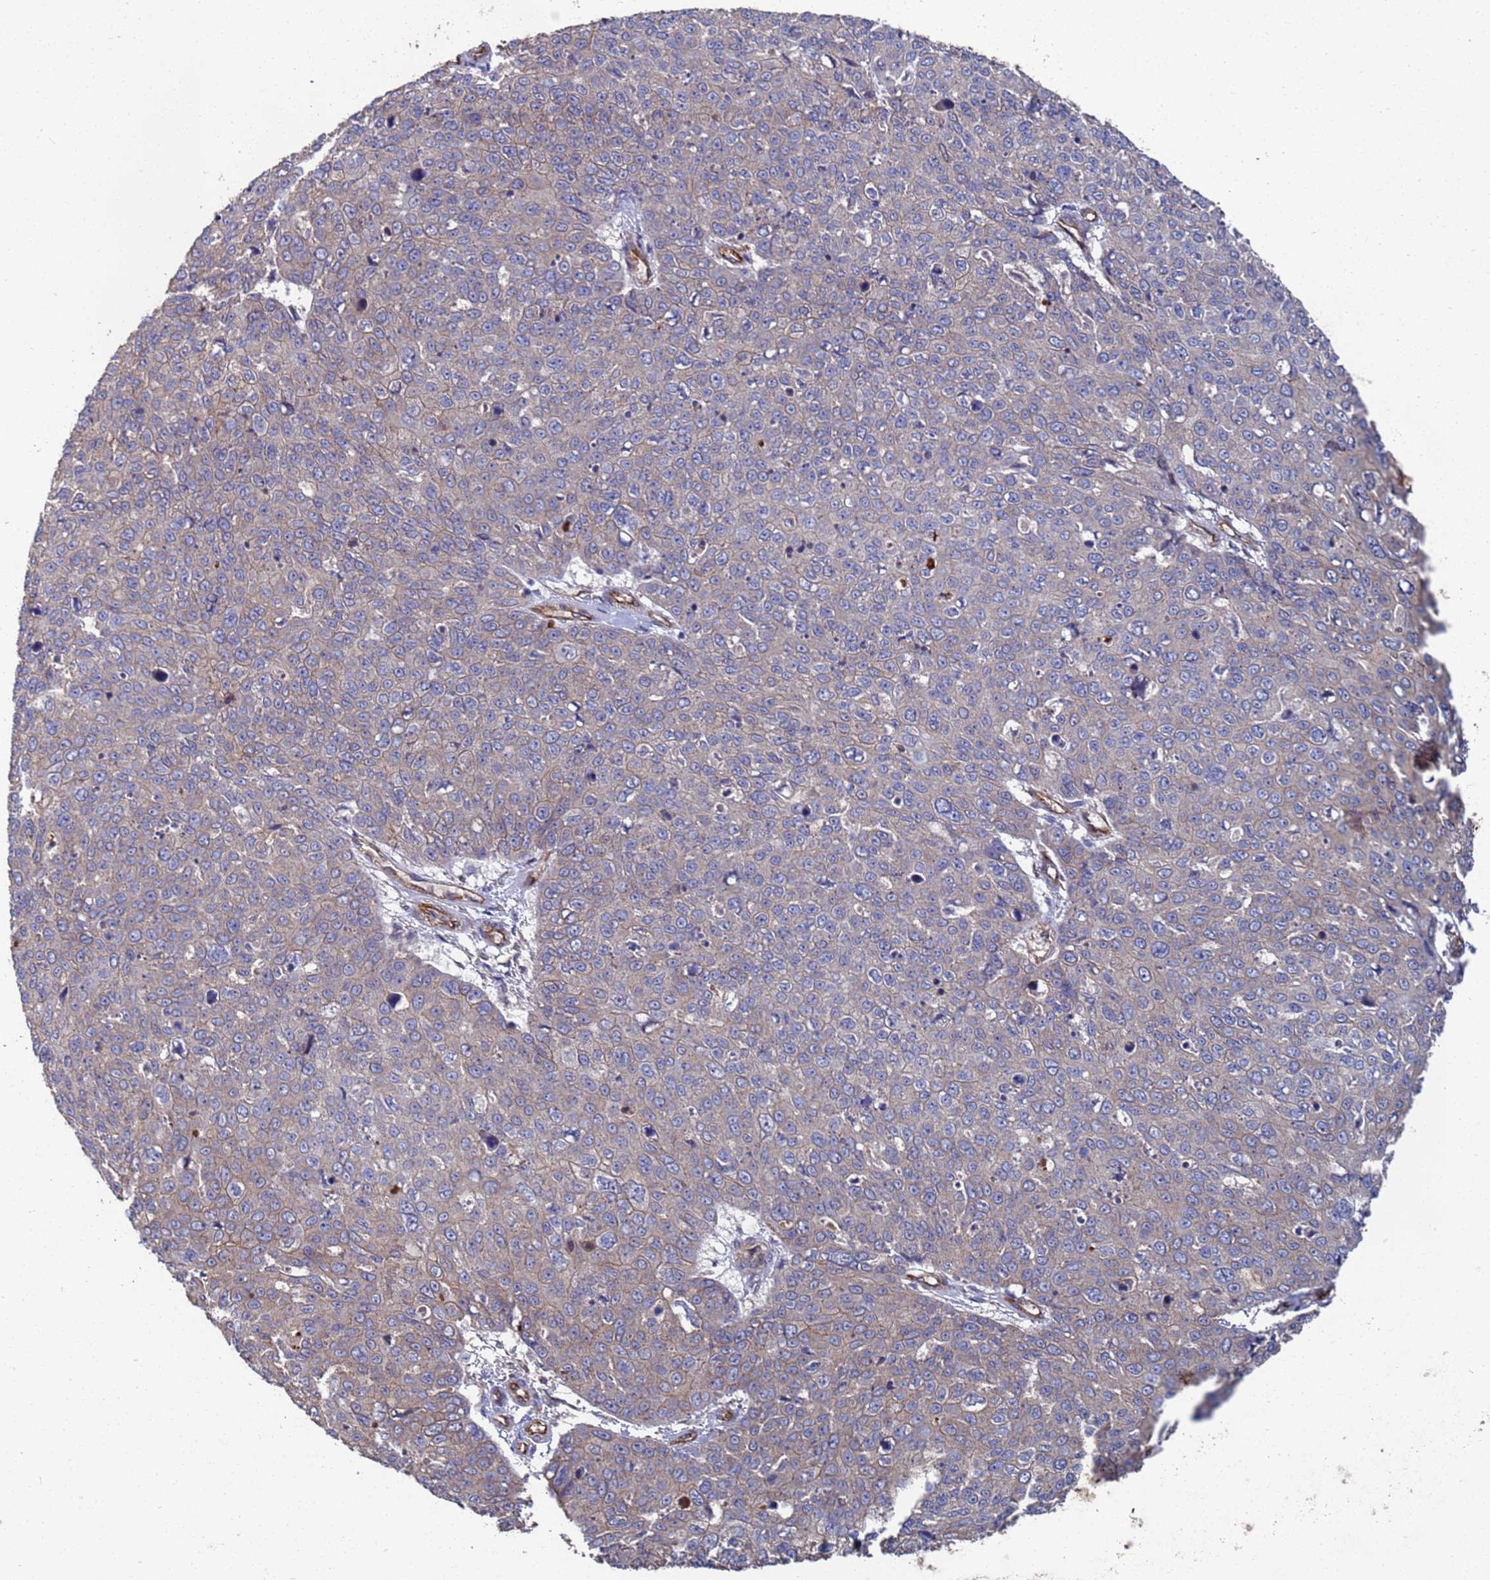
{"staining": {"intensity": "weak", "quantity": "<25%", "location": "cytoplasmic/membranous"}, "tissue": "skin cancer", "cell_type": "Tumor cells", "image_type": "cancer", "snomed": [{"axis": "morphology", "description": "Squamous cell carcinoma, NOS"}, {"axis": "topography", "description": "Skin"}], "caption": "A high-resolution image shows immunohistochemistry staining of skin squamous cell carcinoma, which reveals no significant staining in tumor cells. (IHC, brightfield microscopy, high magnification).", "gene": "NDUFAF6", "patient": {"sex": "male", "age": 71}}